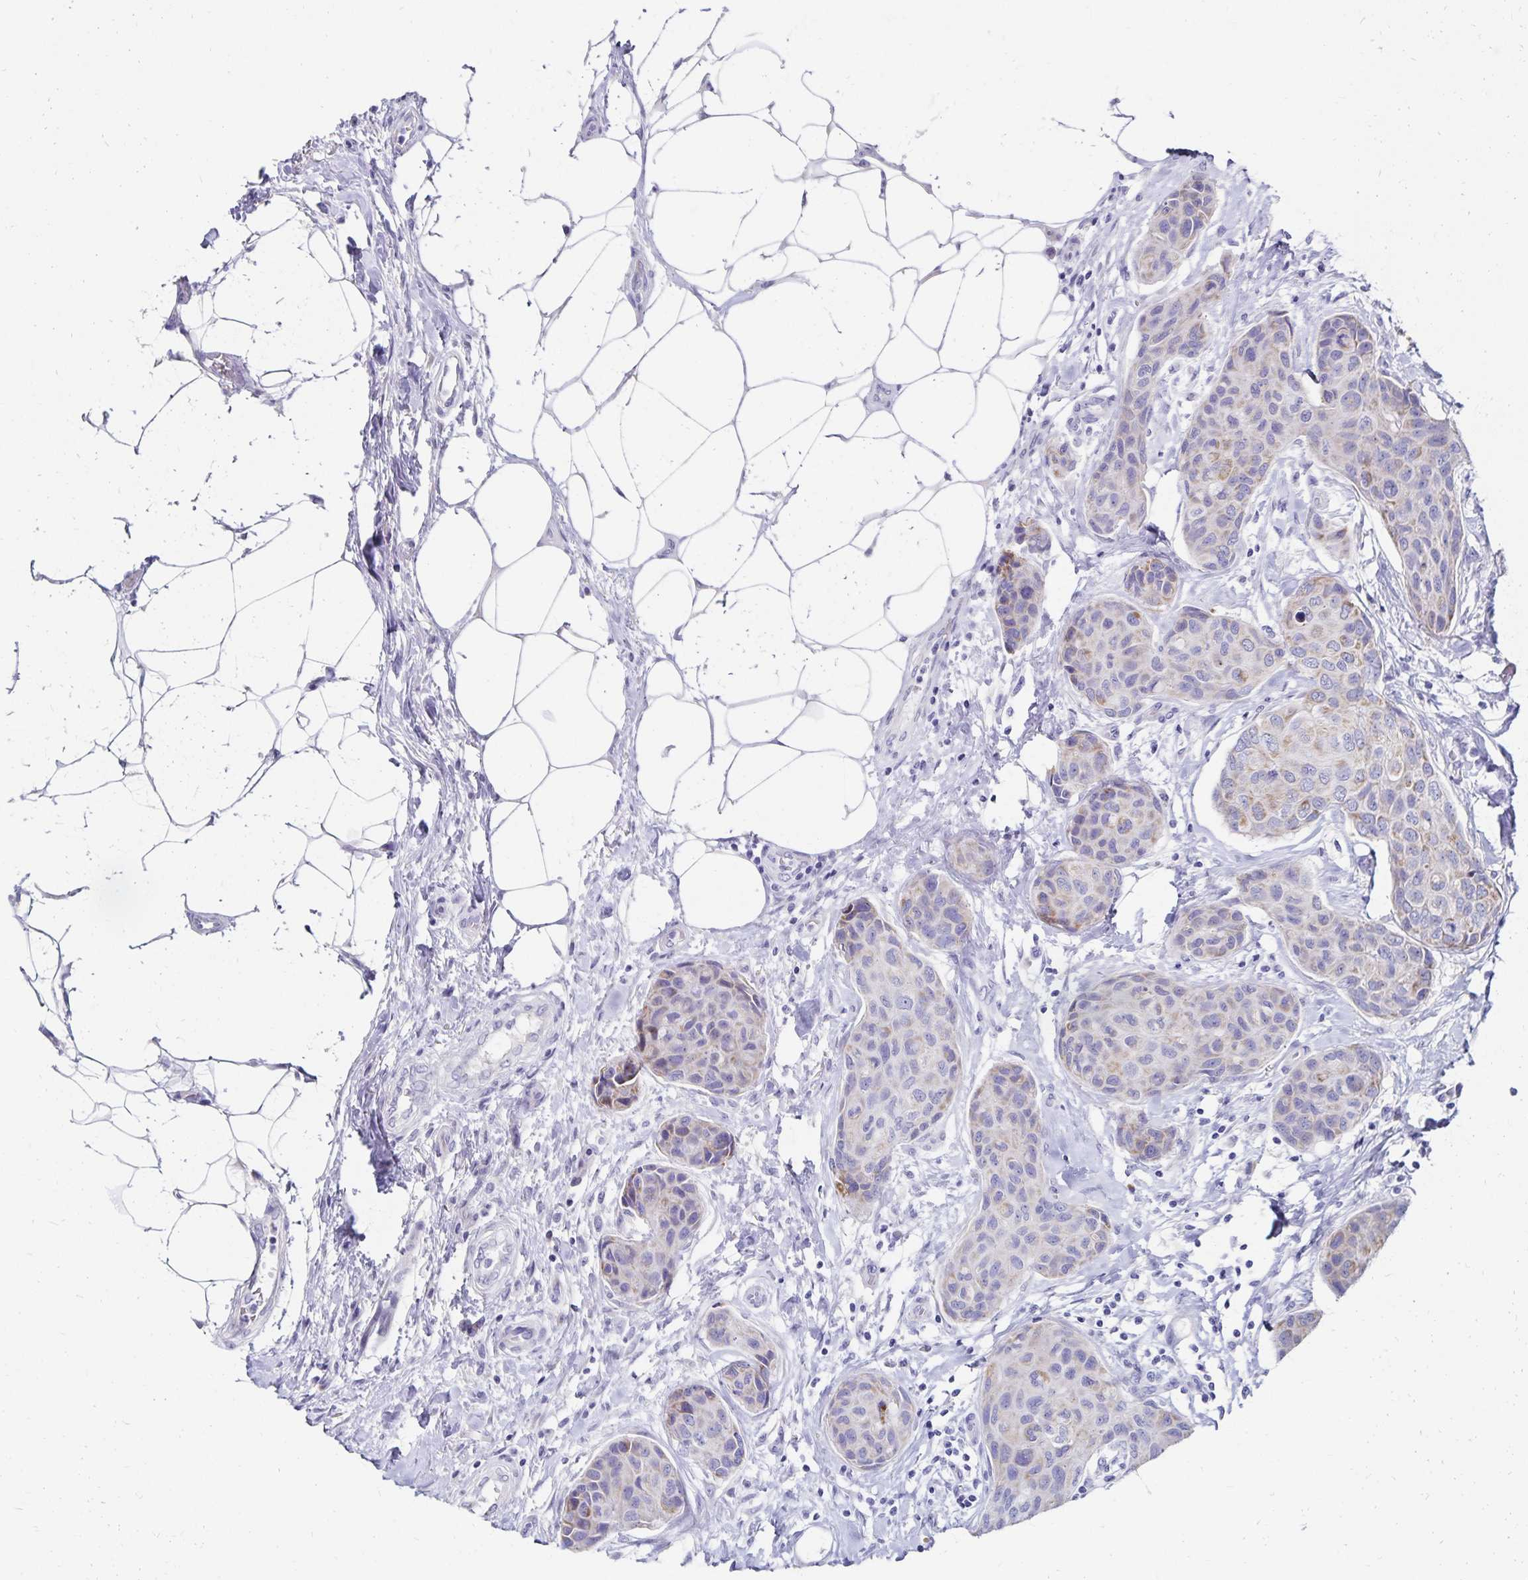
{"staining": {"intensity": "weak", "quantity": "<25%", "location": "cytoplasmic/membranous"}, "tissue": "breast cancer", "cell_type": "Tumor cells", "image_type": "cancer", "snomed": [{"axis": "morphology", "description": "Duct carcinoma"}, {"axis": "topography", "description": "Breast"}], "caption": "Immunohistochemical staining of human breast infiltrating ductal carcinoma demonstrates no significant expression in tumor cells.", "gene": "NECAP1", "patient": {"sex": "female", "age": 80}}